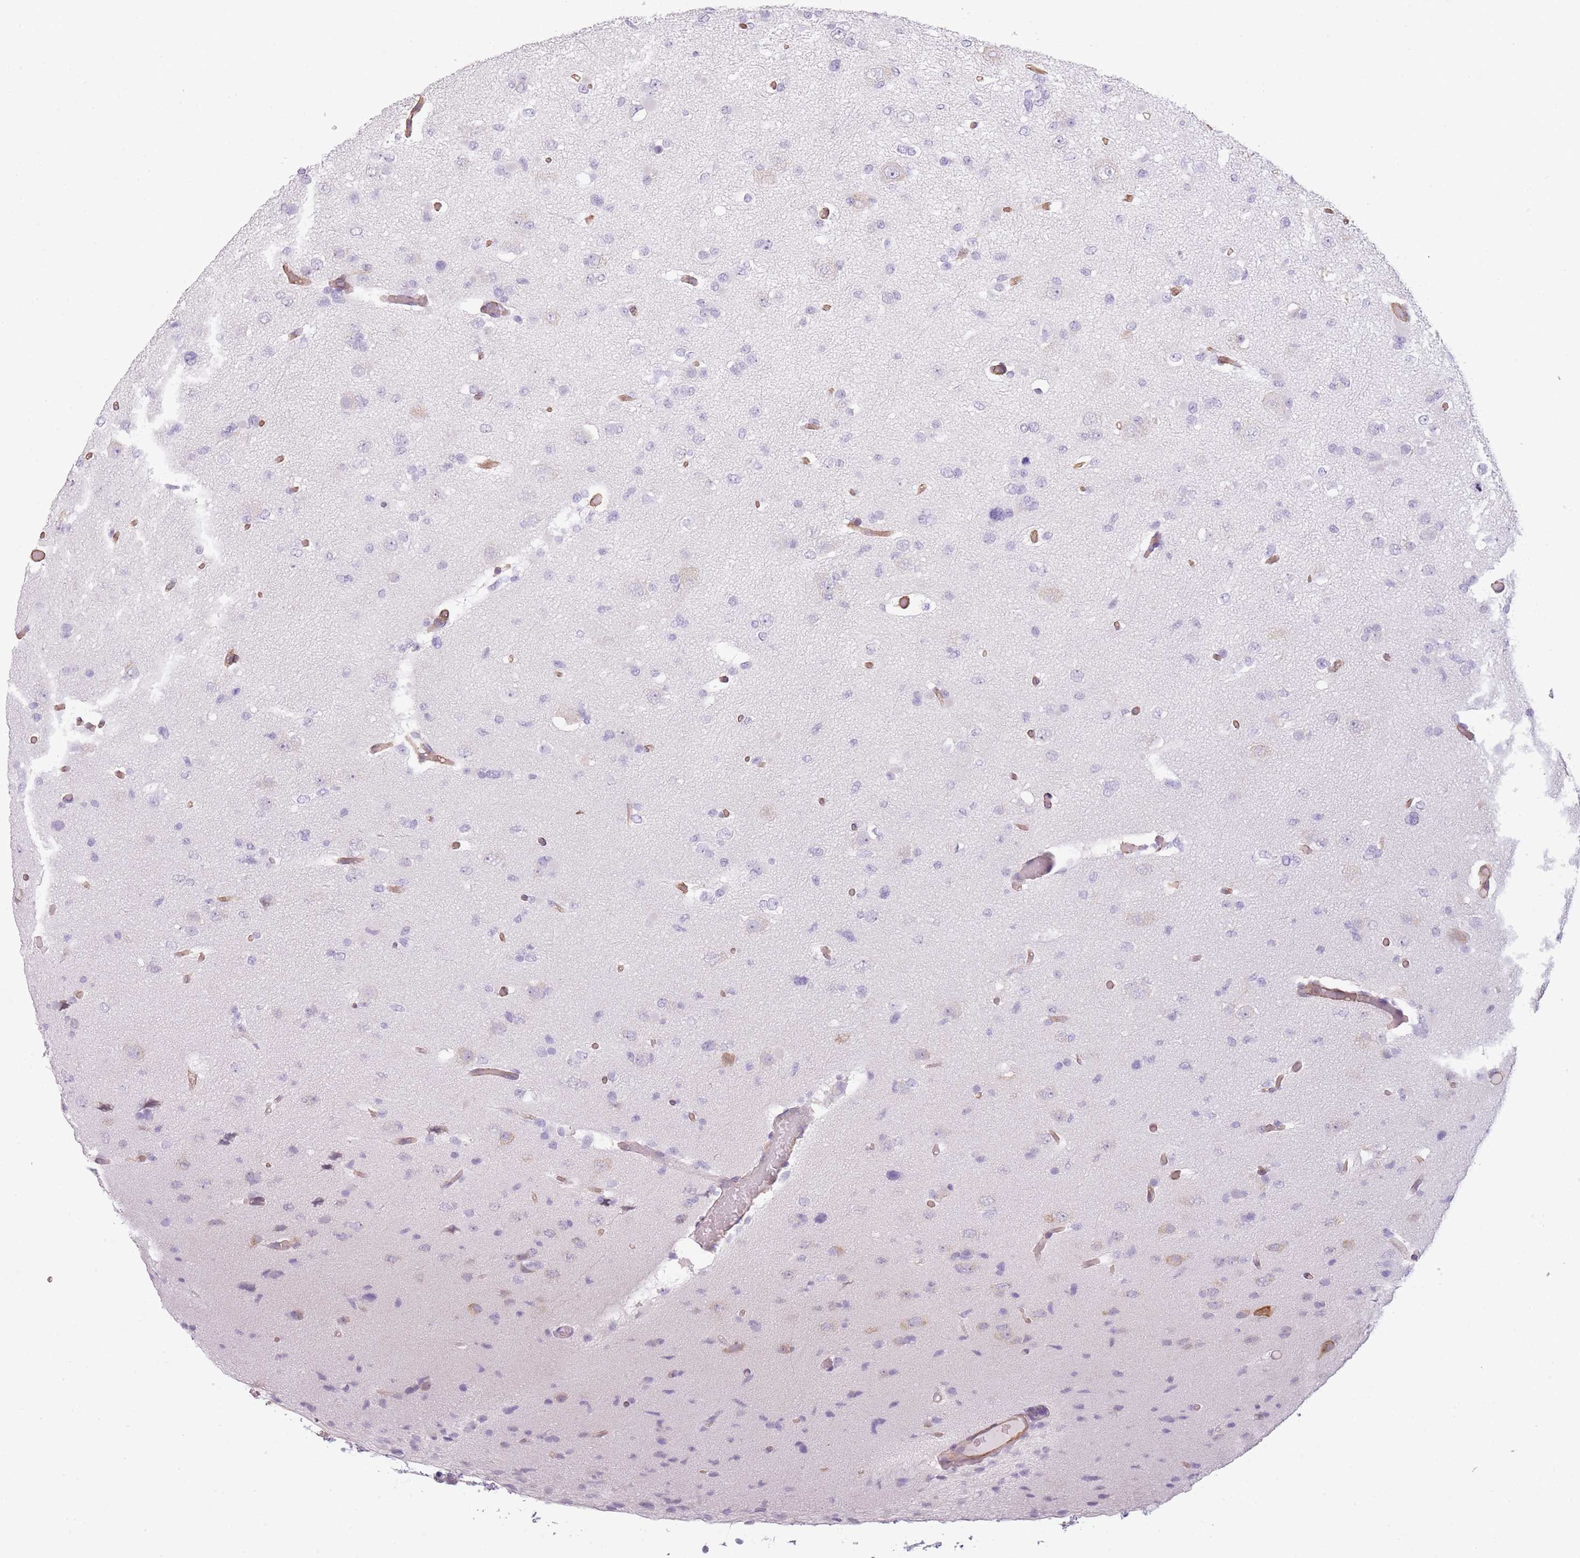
{"staining": {"intensity": "negative", "quantity": "none", "location": "none"}, "tissue": "glioma", "cell_type": "Tumor cells", "image_type": "cancer", "snomed": [{"axis": "morphology", "description": "Glioma, malignant, Low grade"}, {"axis": "topography", "description": "Brain"}], "caption": "There is no significant expression in tumor cells of glioma.", "gene": "OR6B3", "patient": {"sex": "female", "age": 22}}